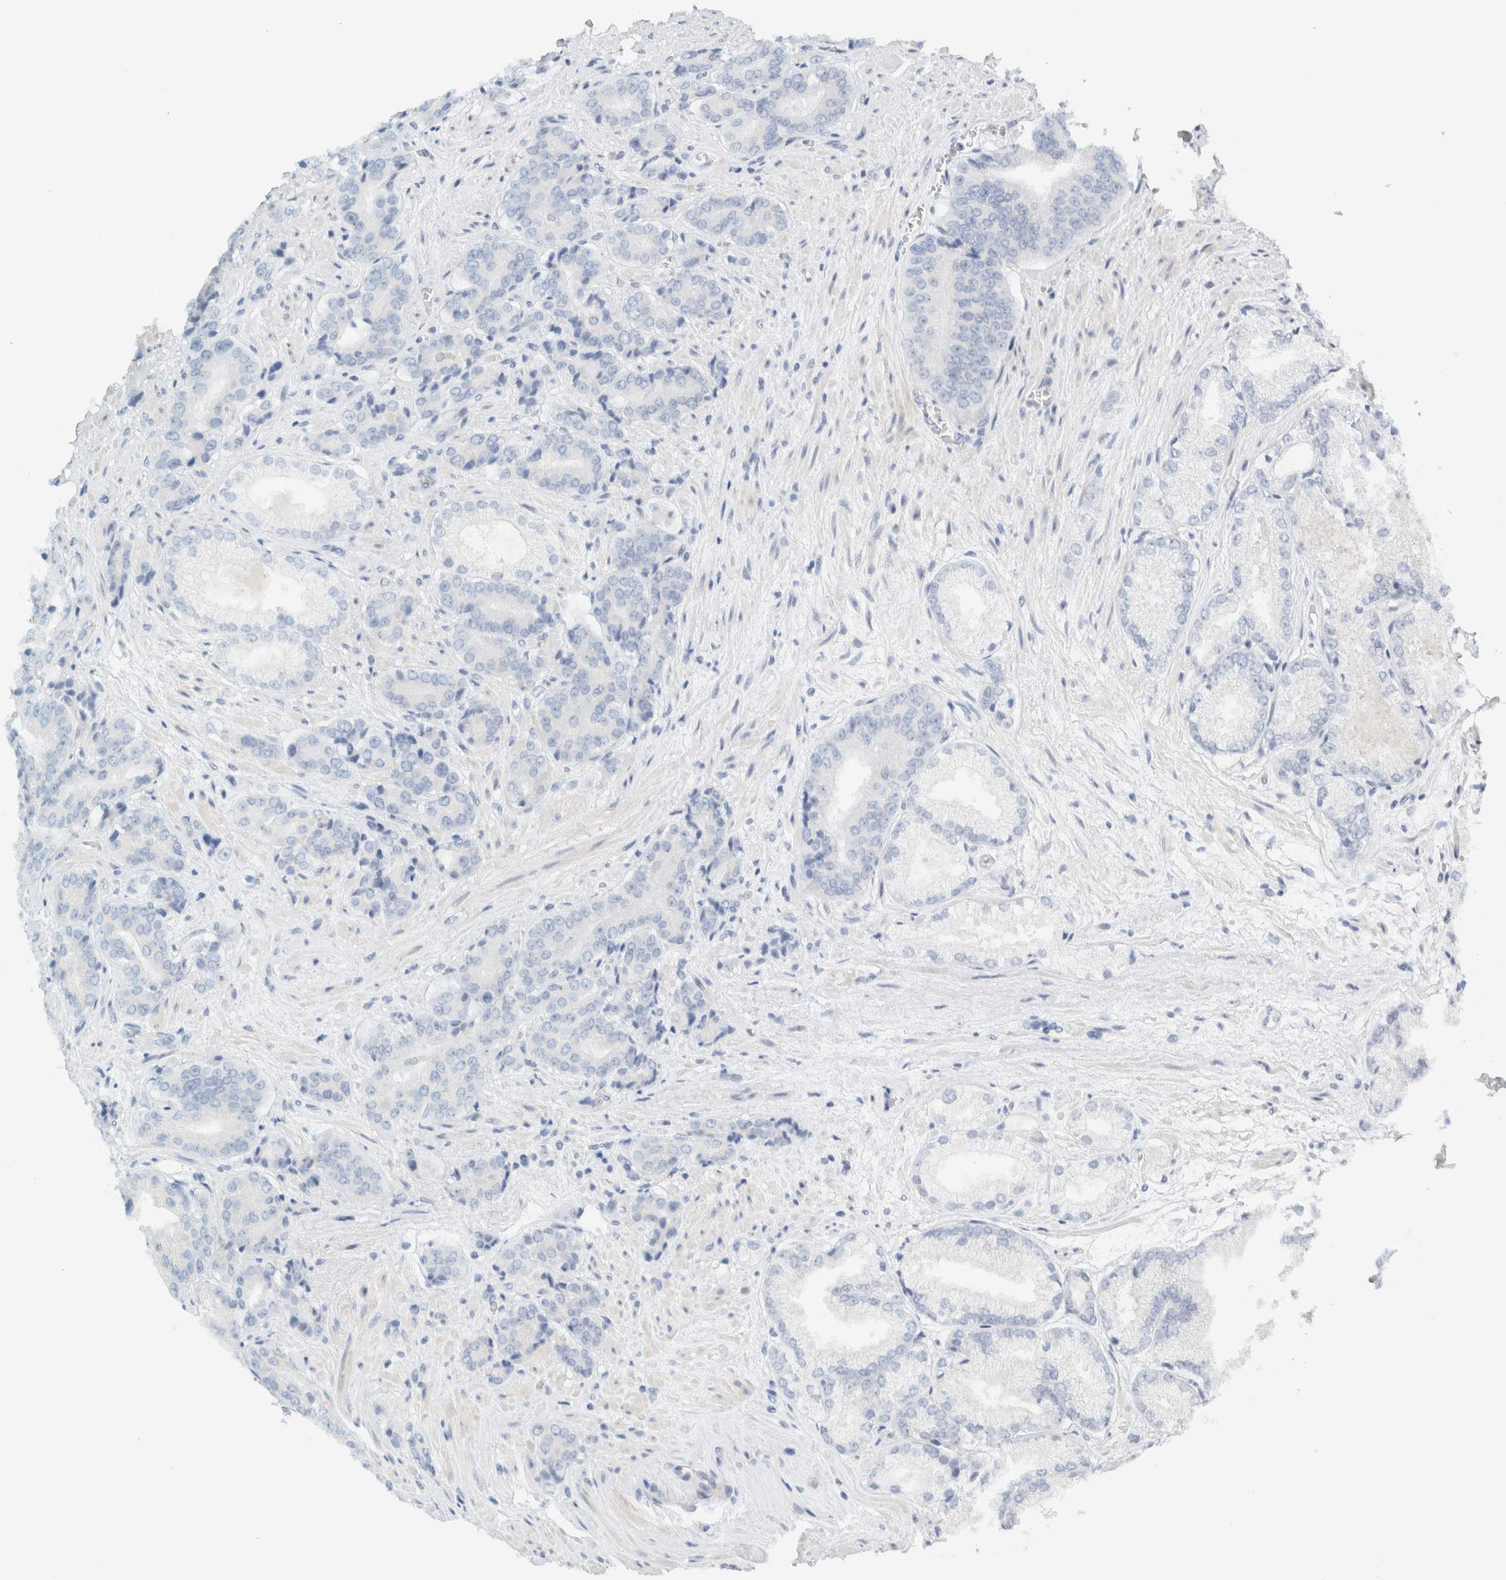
{"staining": {"intensity": "negative", "quantity": "none", "location": "none"}, "tissue": "prostate cancer", "cell_type": "Tumor cells", "image_type": "cancer", "snomed": [{"axis": "morphology", "description": "Adenocarcinoma, High grade"}, {"axis": "topography", "description": "Prostate"}], "caption": "There is no significant staining in tumor cells of prostate high-grade adenocarcinoma.", "gene": "NDE1", "patient": {"sex": "male", "age": 71}}